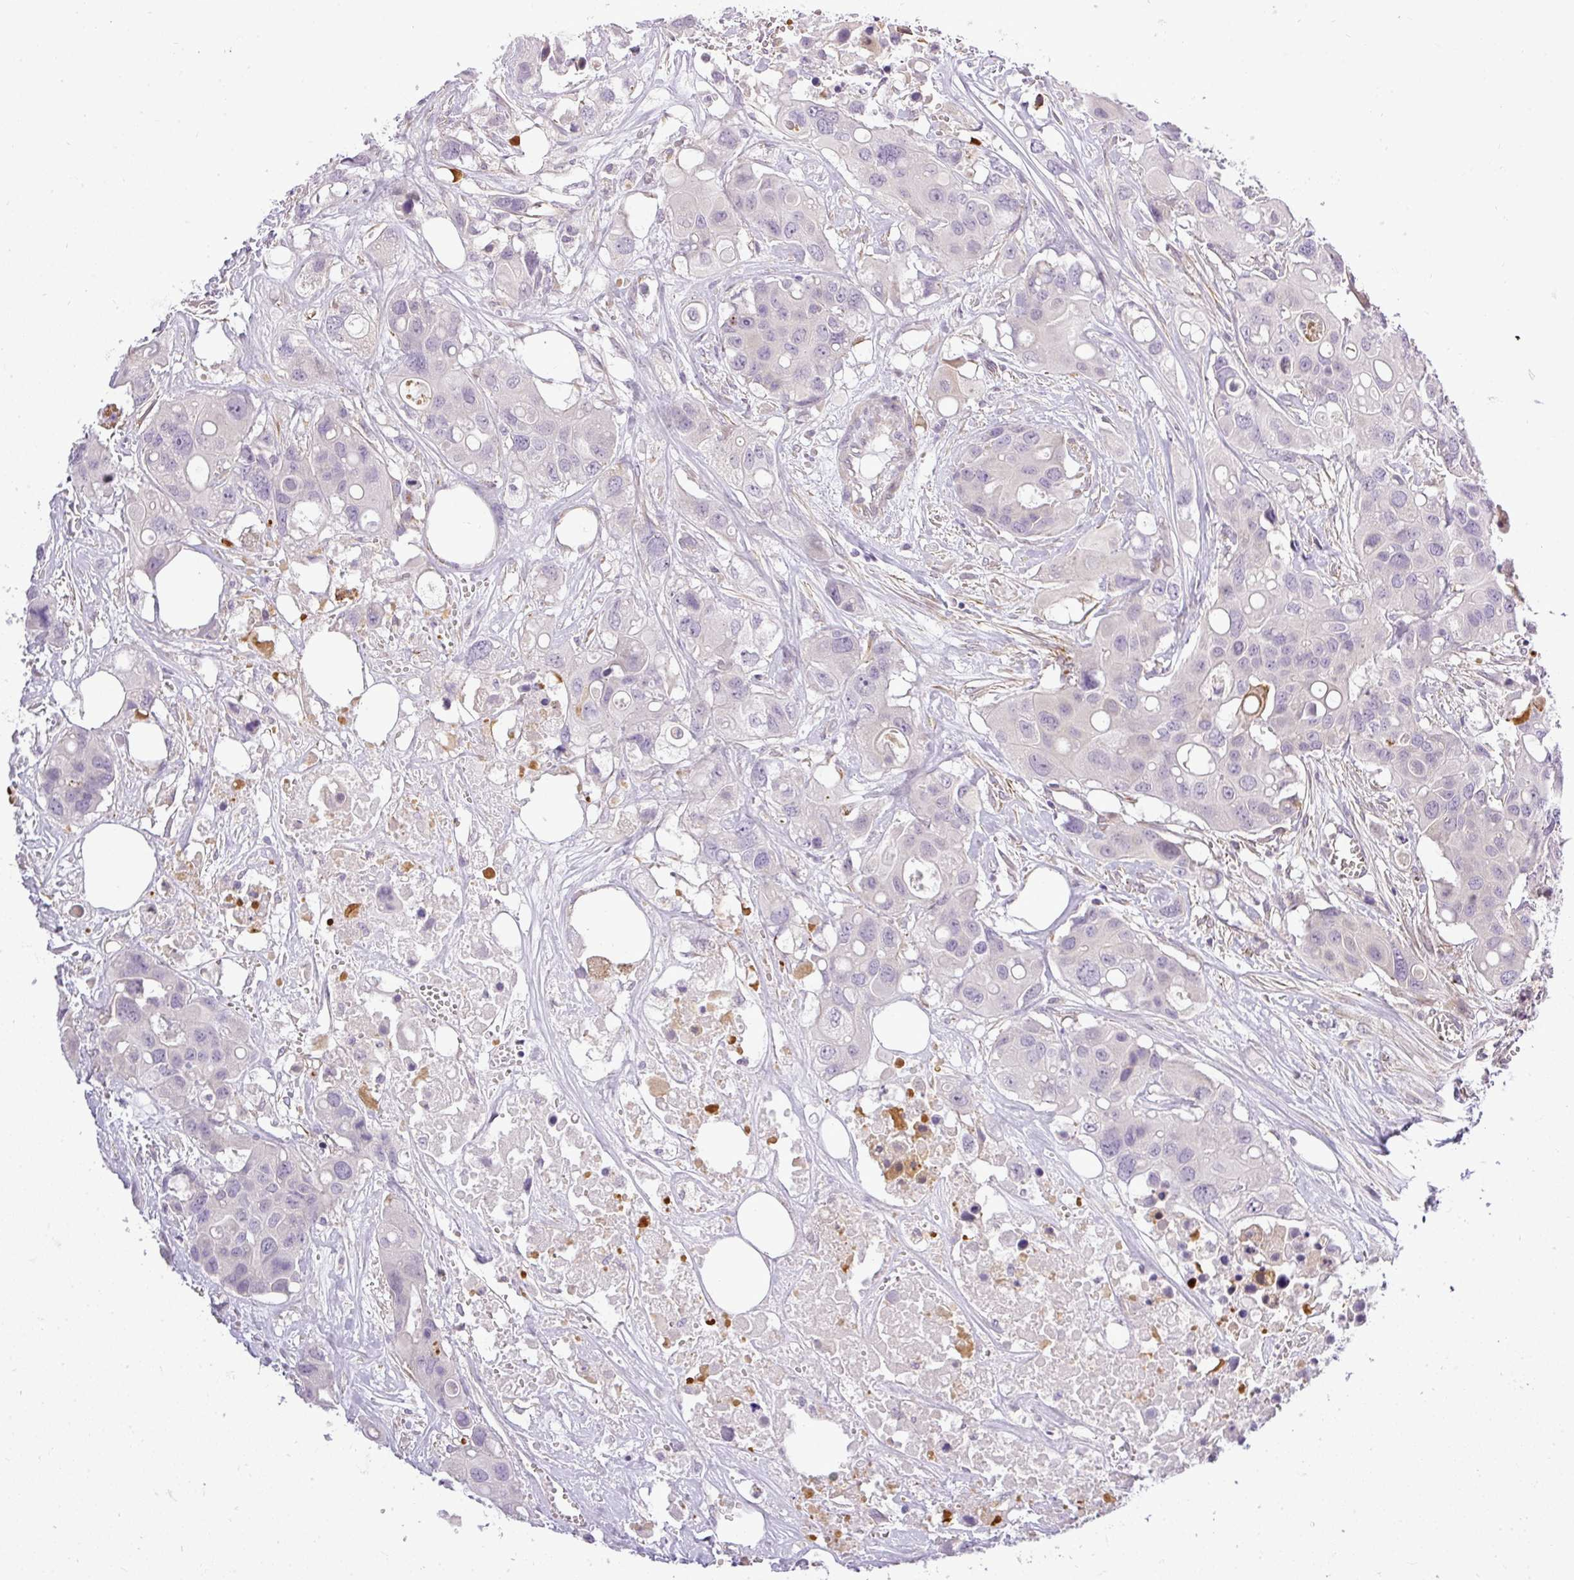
{"staining": {"intensity": "negative", "quantity": "none", "location": "none"}, "tissue": "colorectal cancer", "cell_type": "Tumor cells", "image_type": "cancer", "snomed": [{"axis": "morphology", "description": "Adenocarcinoma, NOS"}, {"axis": "topography", "description": "Colon"}], "caption": "Histopathology image shows no significant protein positivity in tumor cells of colorectal adenocarcinoma.", "gene": "ZDHHC1", "patient": {"sex": "male", "age": 77}}